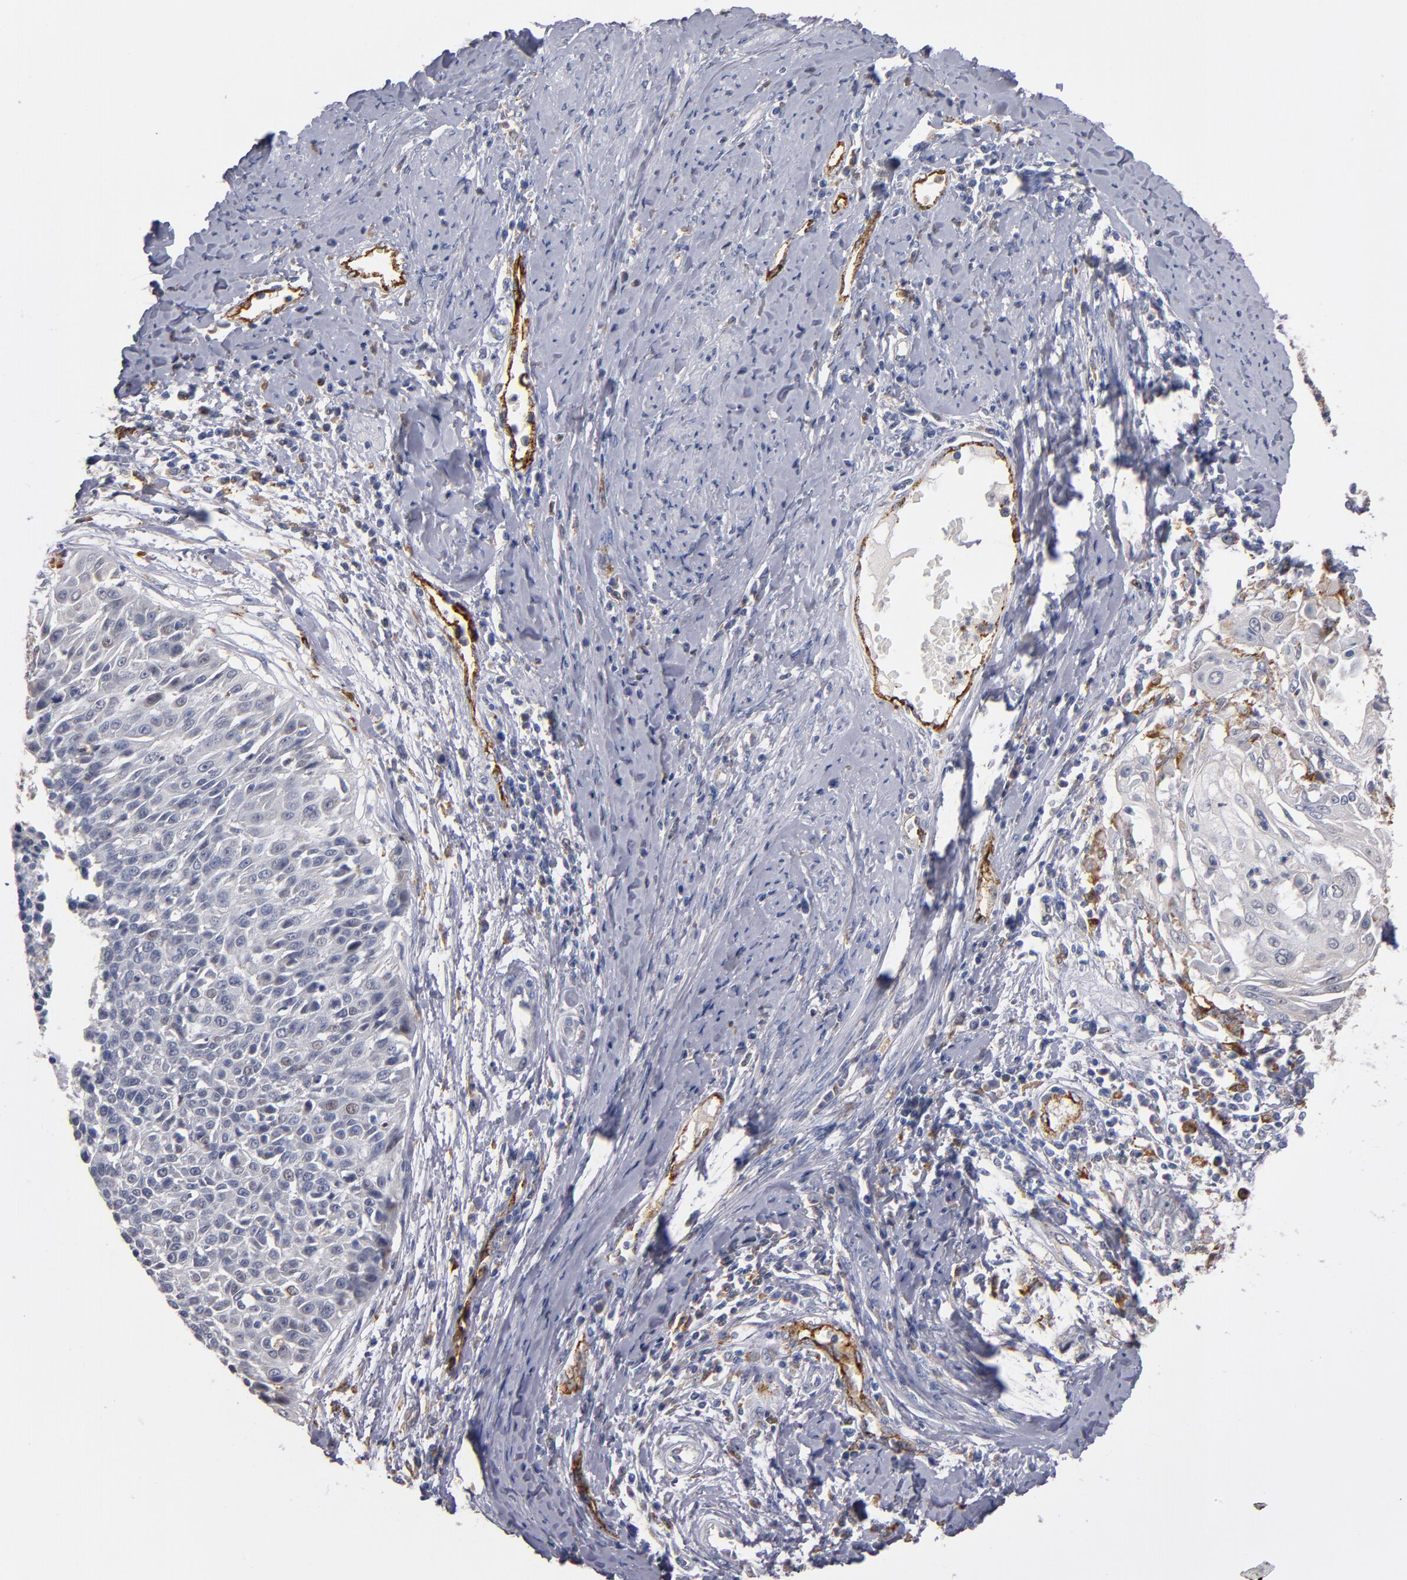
{"staining": {"intensity": "negative", "quantity": "none", "location": "none"}, "tissue": "cervical cancer", "cell_type": "Tumor cells", "image_type": "cancer", "snomed": [{"axis": "morphology", "description": "Squamous cell carcinoma, NOS"}, {"axis": "topography", "description": "Cervix"}], "caption": "This is an IHC micrograph of cervical squamous cell carcinoma. There is no expression in tumor cells.", "gene": "SELP", "patient": {"sex": "female", "age": 64}}